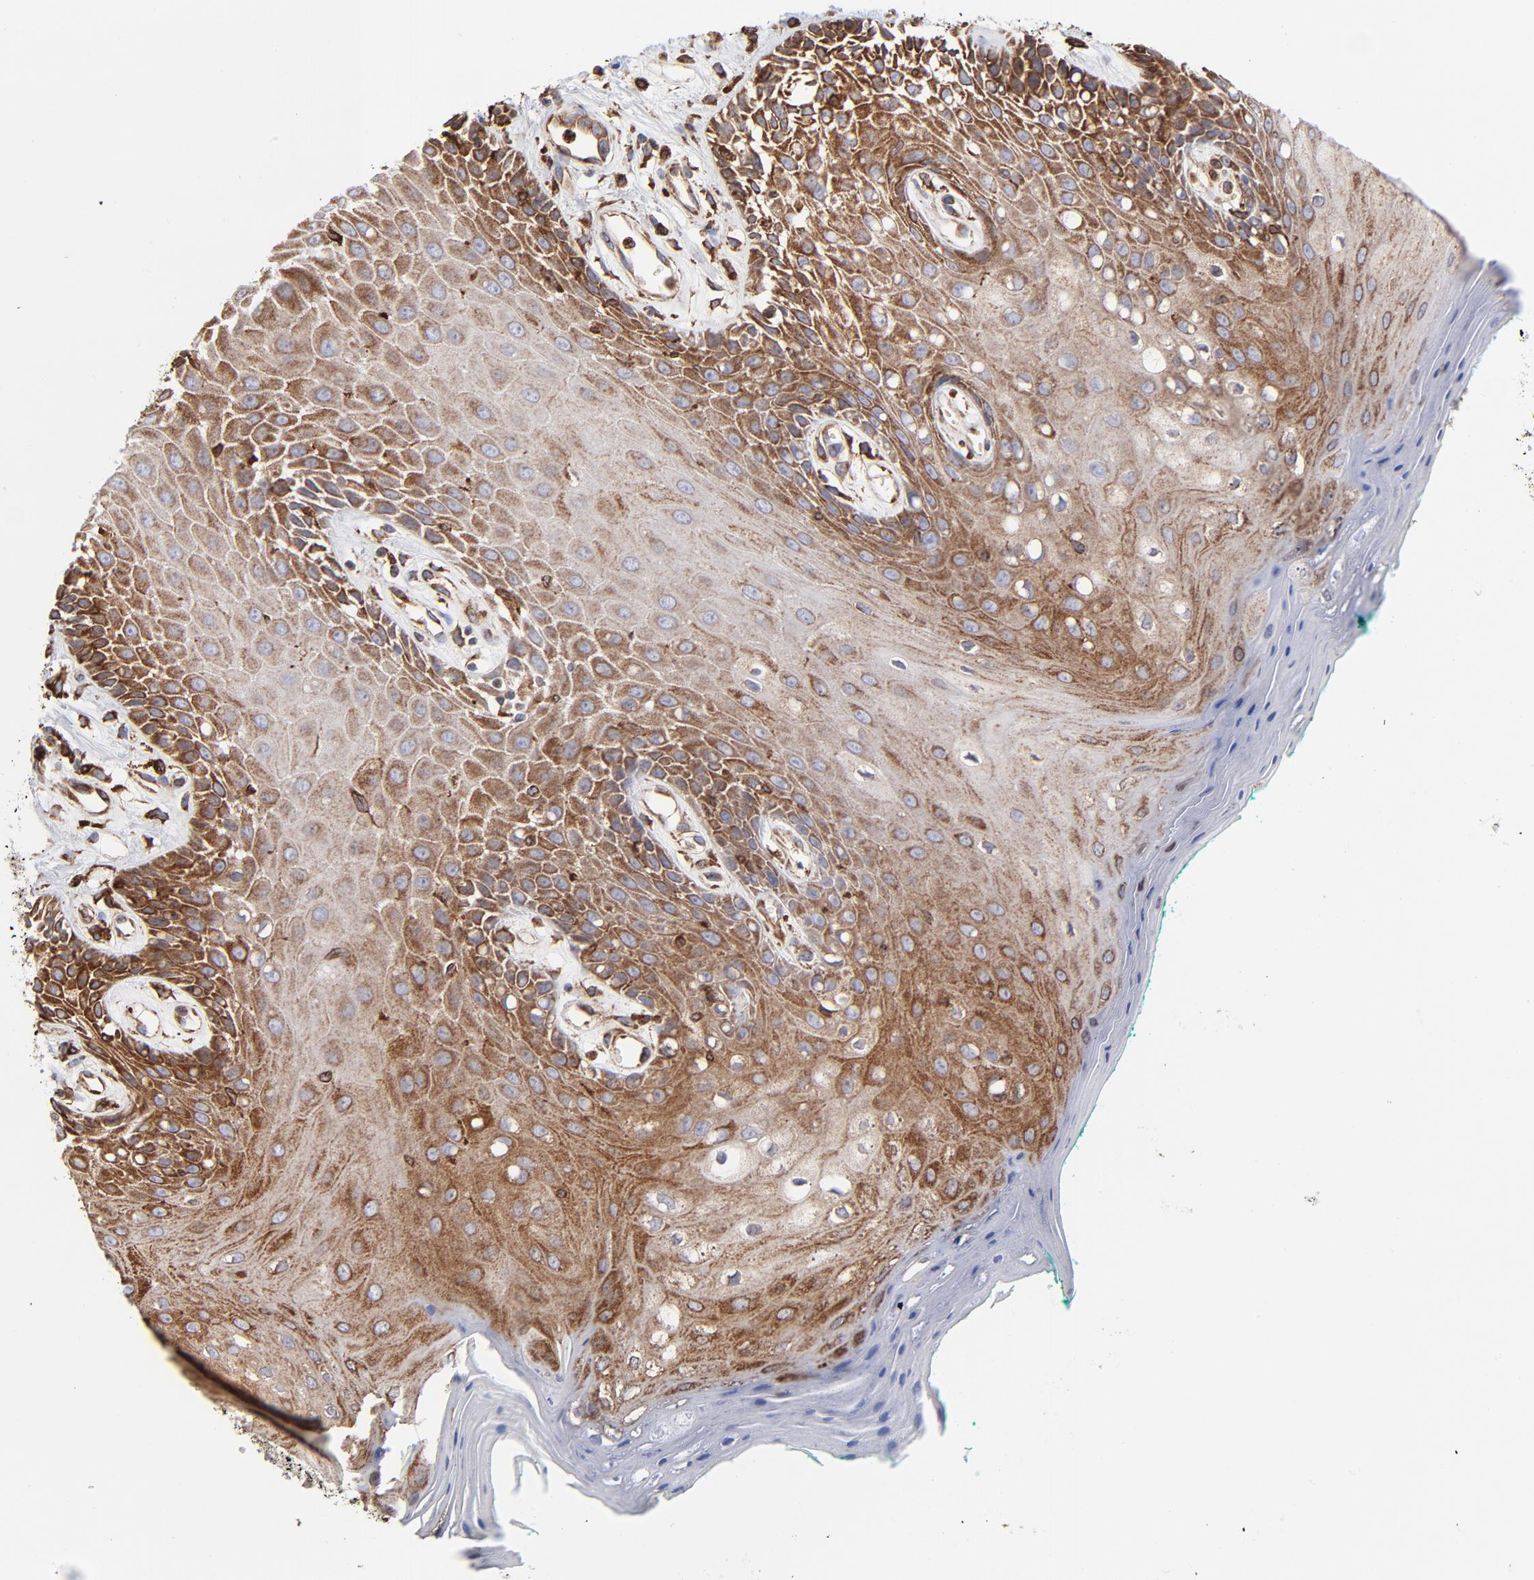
{"staining": {"intensity": "moderate", "quantity": ">75%", "location": "cytoplasmic/membranous"}, "tissue": "oral mucosa", "cell_type": "Squamous epithelial cells", "image_type": "normal", "snomed": [{"axis": "morphology", "description": "Normal tissue, NOS"}, {"axis": "morphology", "description": "Squamous cell carcinoma, NOS"}, {"axis": "topography", "description": "Skeletal muscle"}, {"axis": "topography", "description": "Oral tissue"}, {"axis": "topography", "description": "Head-Neck"}], "caption": "Immunohistochemistry histopathology image of normal oral mucosa stained for a protein (brown), which exhibits medium levels of moderate cytoplasmic/membranous positivity in about >75% of squamous epithelial cells.", "gene": "CANX", "patient": {"sex": "female", "age": 84}}